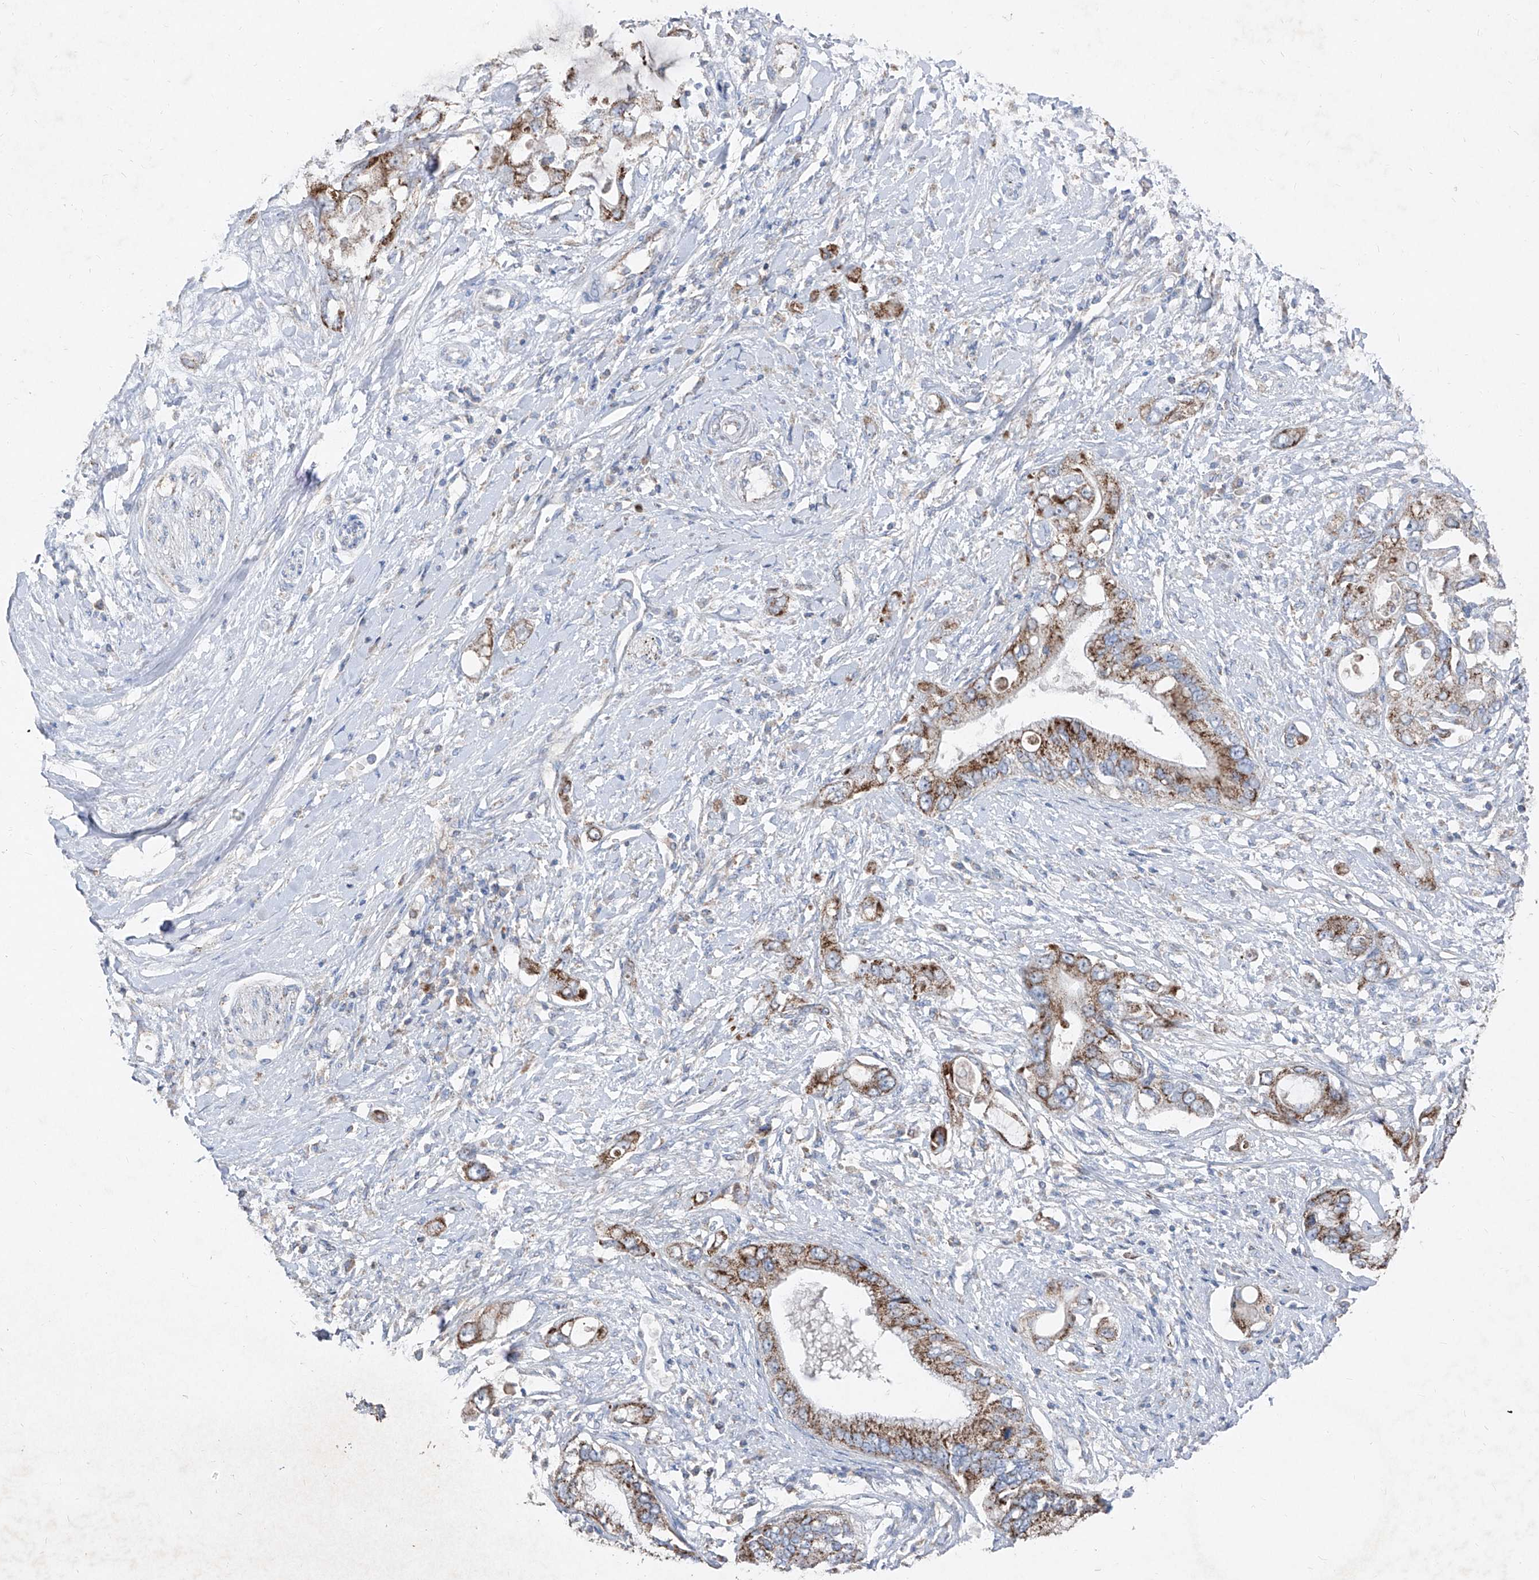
{"staining": {"intensity": "strong", "quantity": ">75%", "location": "cytoplasmic/membranous"}, "tissue": "pancreatic cancer", "cell_type": "Tumor cells", "image_type": "cancer", "snomed": [{"axis": "morphology", "description": "Inflammation, NOS"}, {"axis": "morphology", "description": "Adenocarcinoma, NOS"}, {"axis": "topography", "description": "Pancreas"}], "caption": "Strong cytoplasmic/membranous staining for a protein is identified in about >75% of tumor cells of adenocarcinoma (pancreatic) using immunohistochemistry.", "gene": "ABCD3", "patient": {"sex": "female", "age": 56}}